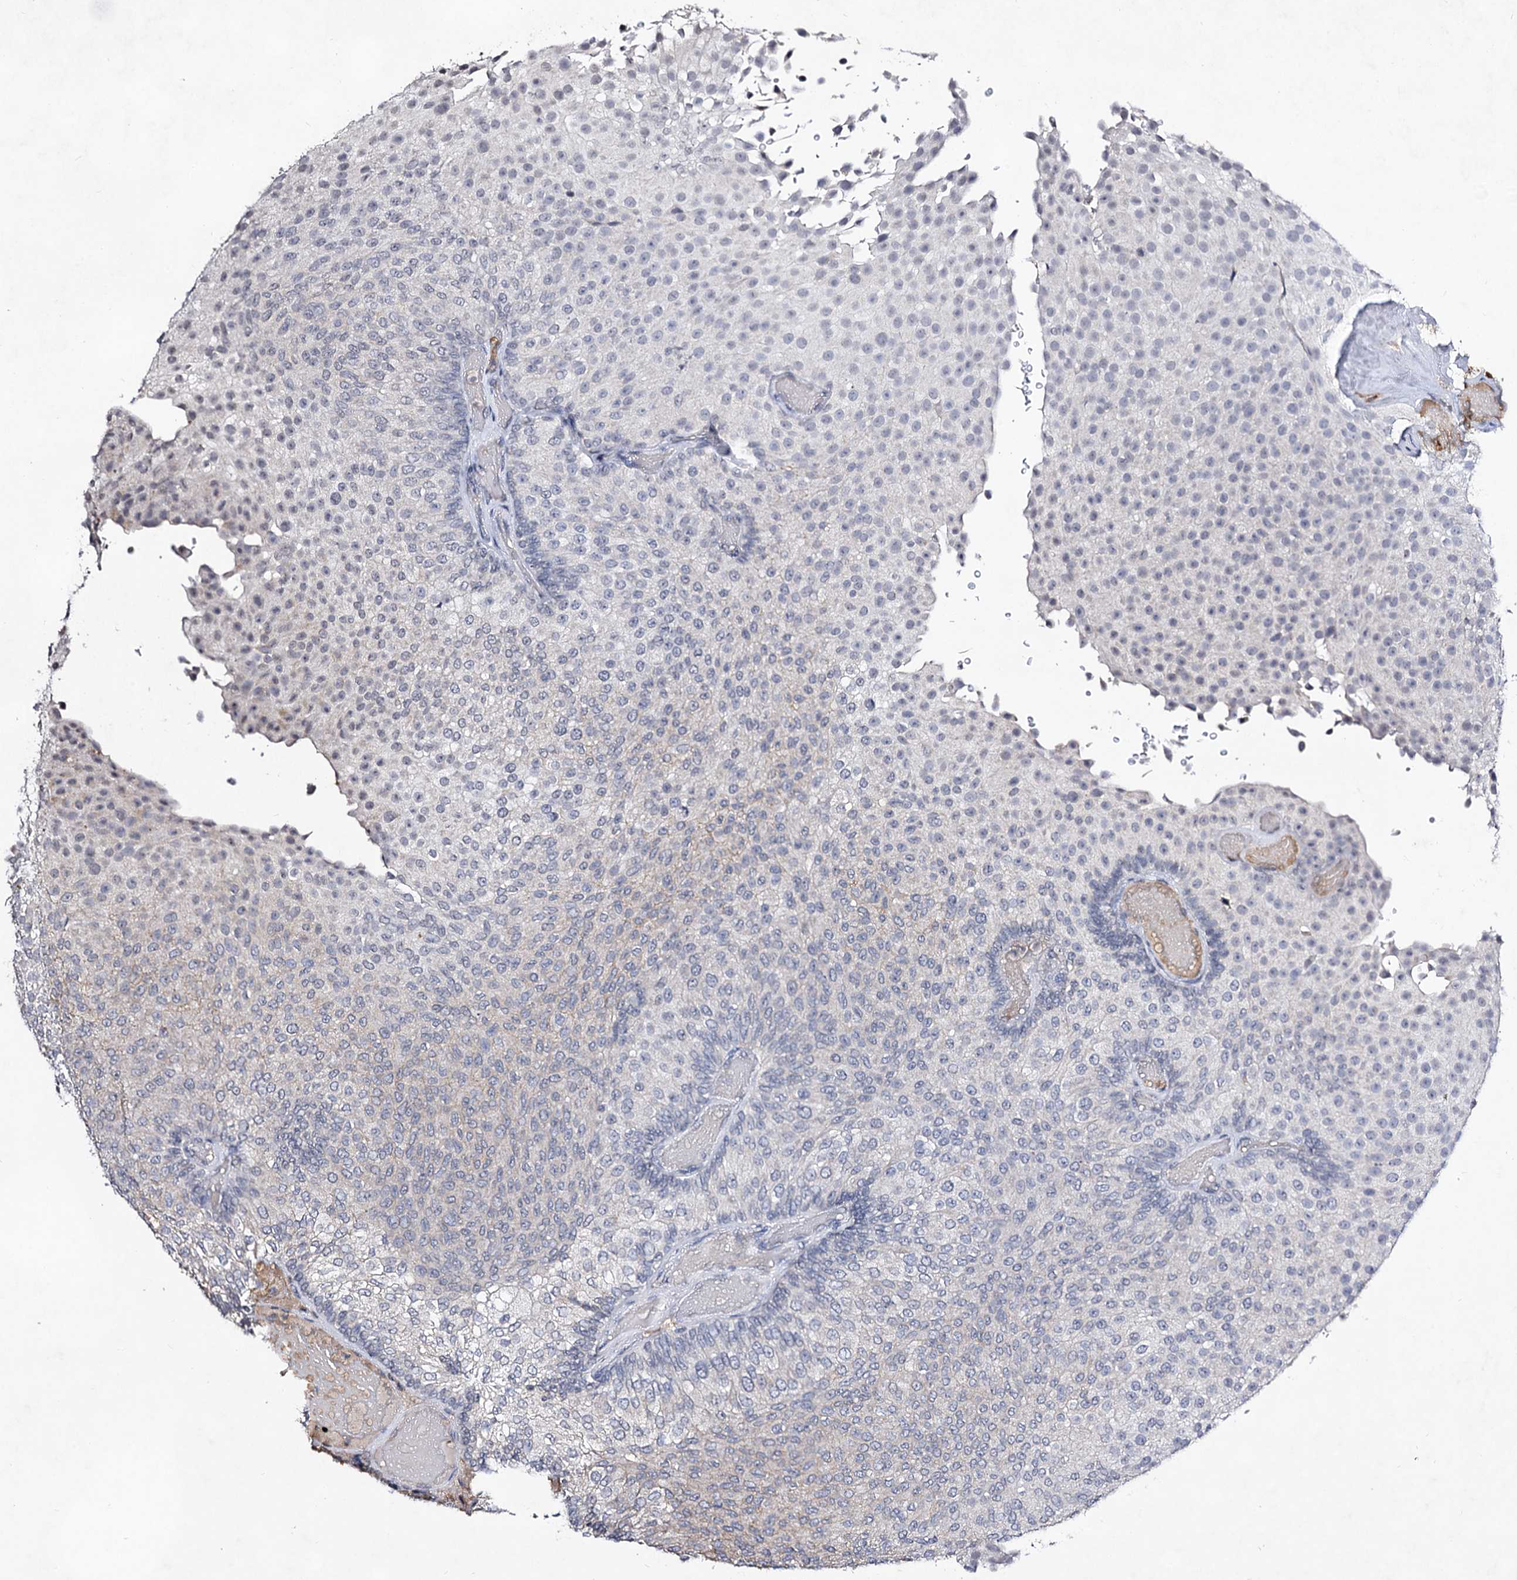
{"staining": {"intensity": "negative", "quantity": "none", "location": "none"}, "tissue": "urothelial cancer", "cell_type": "Tumor cells", "image_type": "cancer", "snomed": [{"axis": "morphology", "description": "Urothelial carcinoma, Low grade"}, {"axis": "topography", "description": "Urinary bladder"}], "caption": "Urothelial cancer was stained to show a protein in brown. There is no significant expression in tumor cells. (Brightfield microscopy of DAB immunohistochemistry at high magnification).", "gene": "PLIN1", "patient": {"sex": "male", "age": 78}}